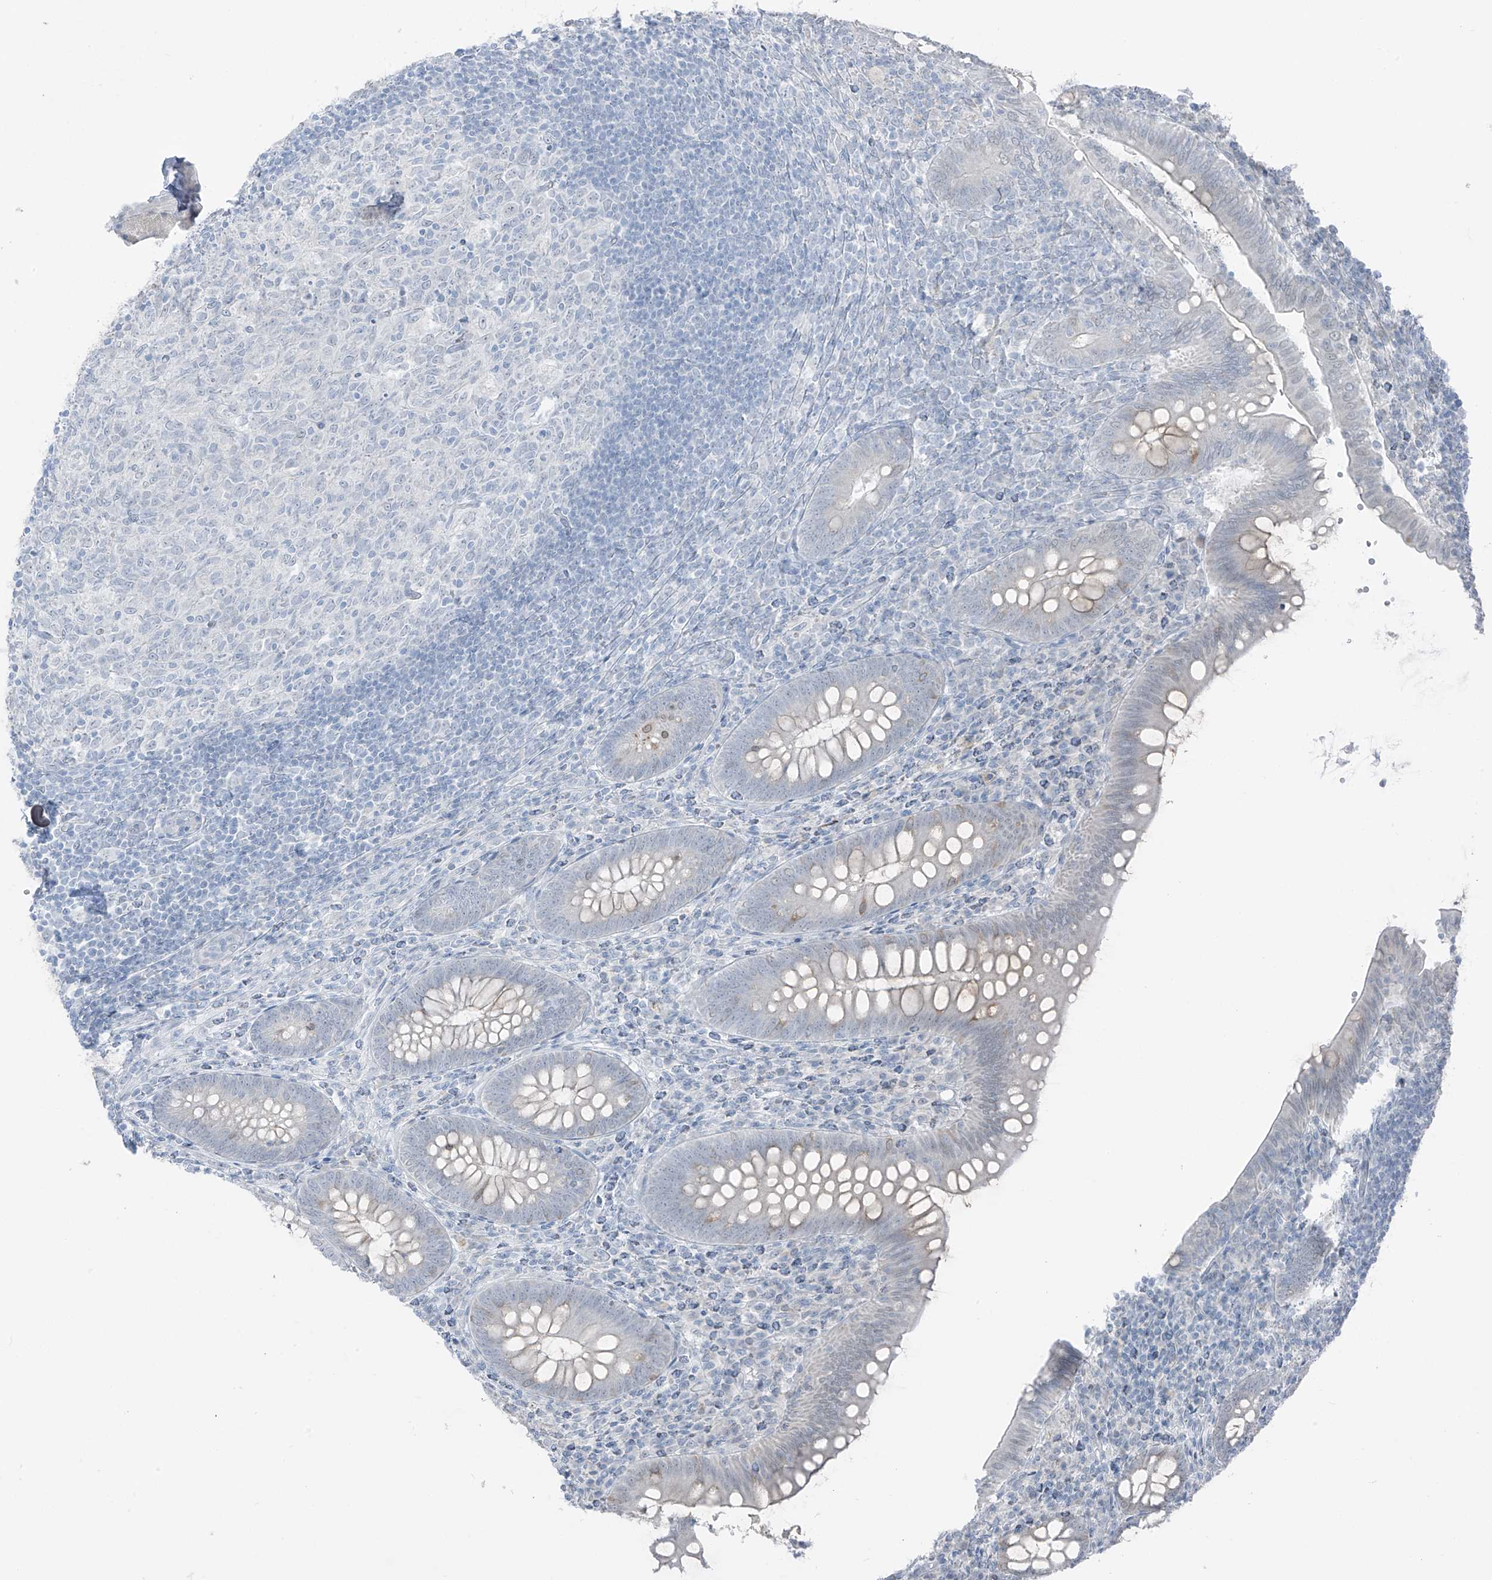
{"staining": {"intensity": "moderate", "quantity": "<25%", "location": "cytoplasmic/membranous"}, "tissue": "appendix", "cell_type": "Glandular cells", "image_type": "normal", "snomed": [{"axis": "morphology", "description": "Normal tissue, NOS"}, {"axis": "topography", "description": "Appendix"}], "caption": "A histopathology image showing moderate cytoplasmic/membranous expression in approximately <25% of glandular cells in normal appendix, as visualized by brown immunohistochemical staining.", "gene": "PRDM6", "patient": {"sex": "male", "age": 14}}